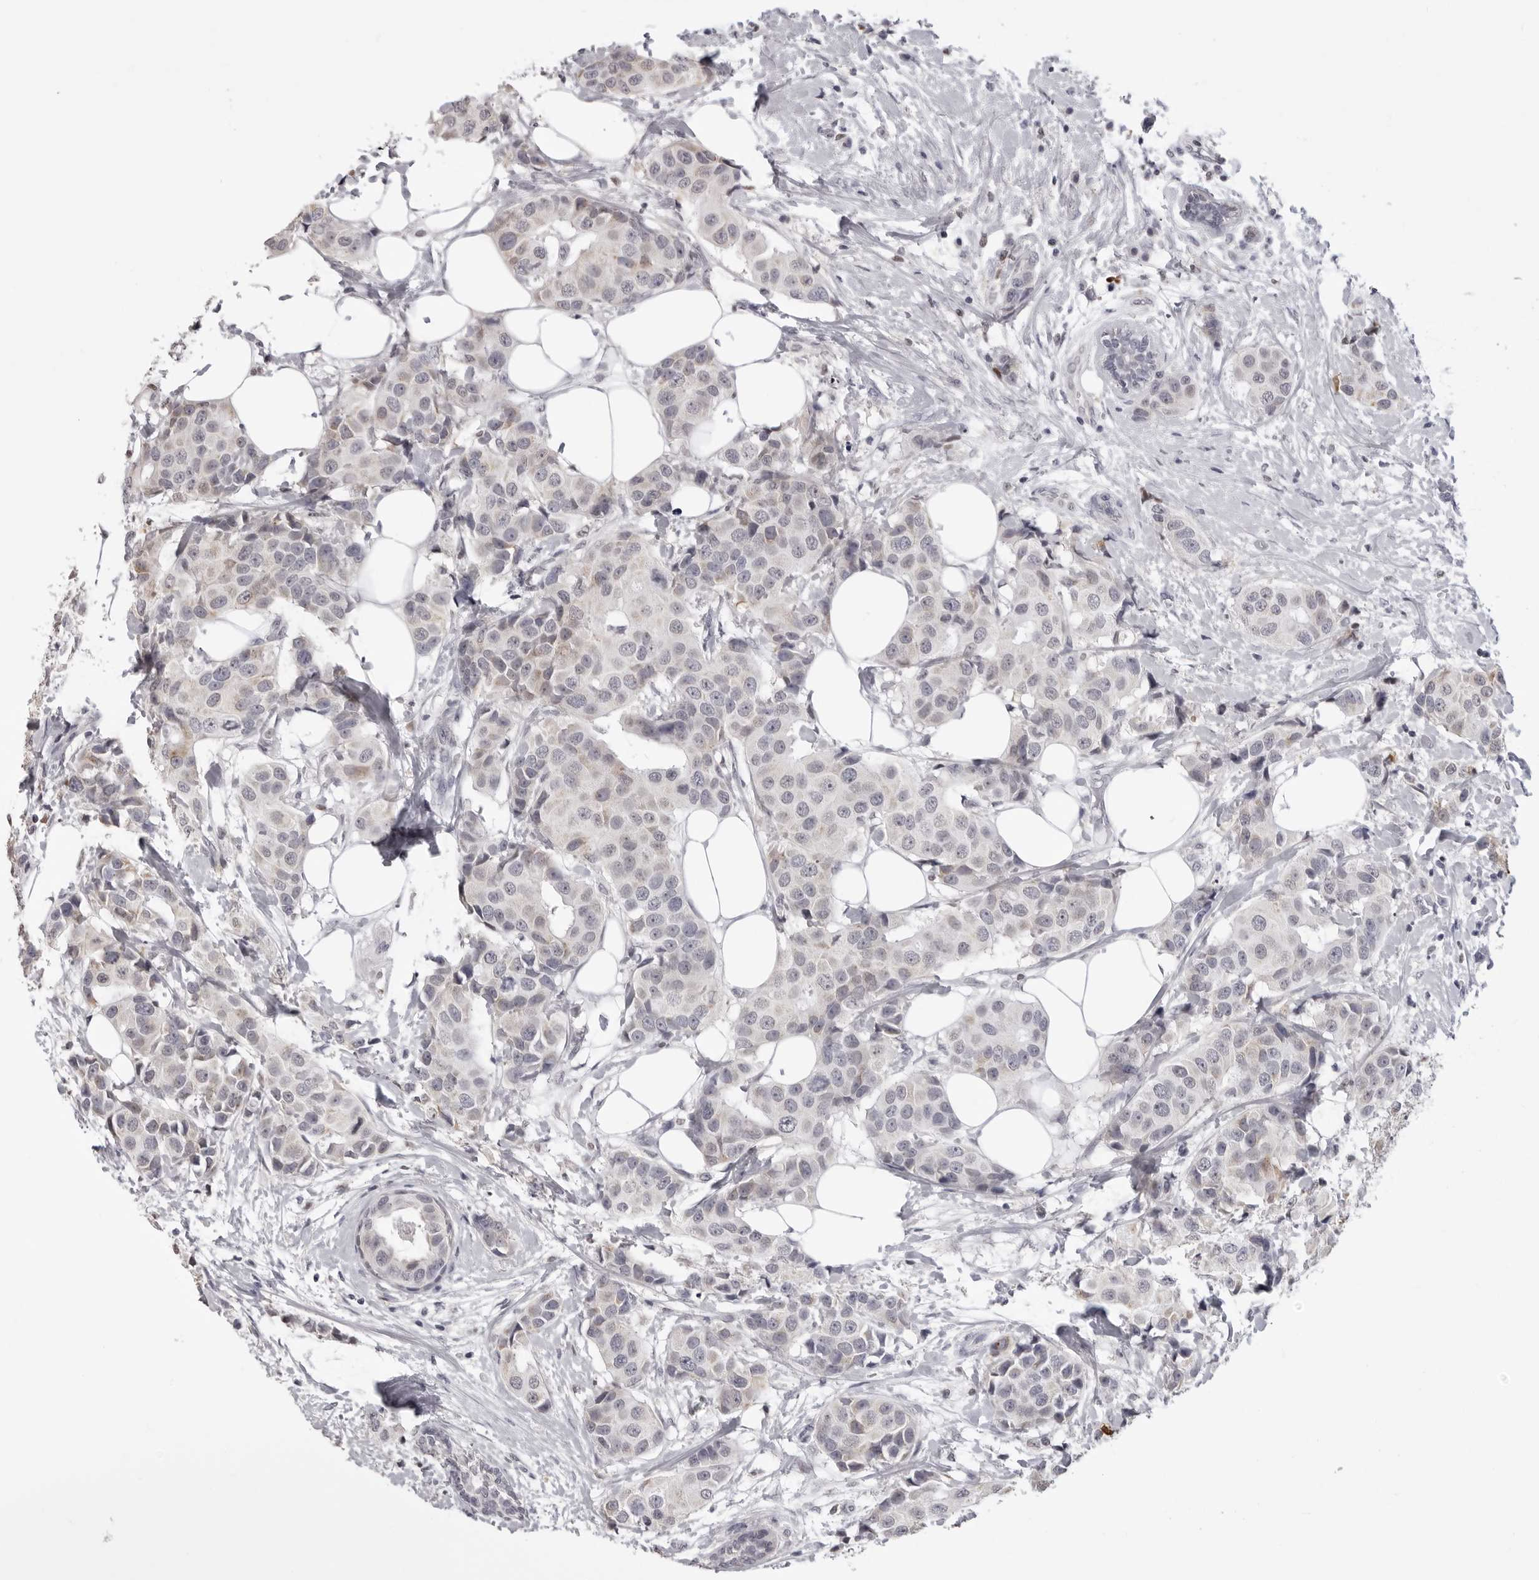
{"staining": {"intensity": "negative", "quantity": "none", "location": "none"}, "tissue": "breast cancer", "cell_type": "Tumor cells", "image_type": "cancer", "snomed": [{"axis": "morphology", "description": "Normal tissue, NOS"}, {"axis": "morphology", "description": "Duct carcinoma"}, {"axis": "topography", "description": "Breast"}], "caption": "Breast cancer was stained to show a protein in brown. There is no significant positivity in tumor cells. (DAB IHC with hematoxylin counter stain).", "gene": "IL31", "patient": {"sex": "female", "age": 39}}